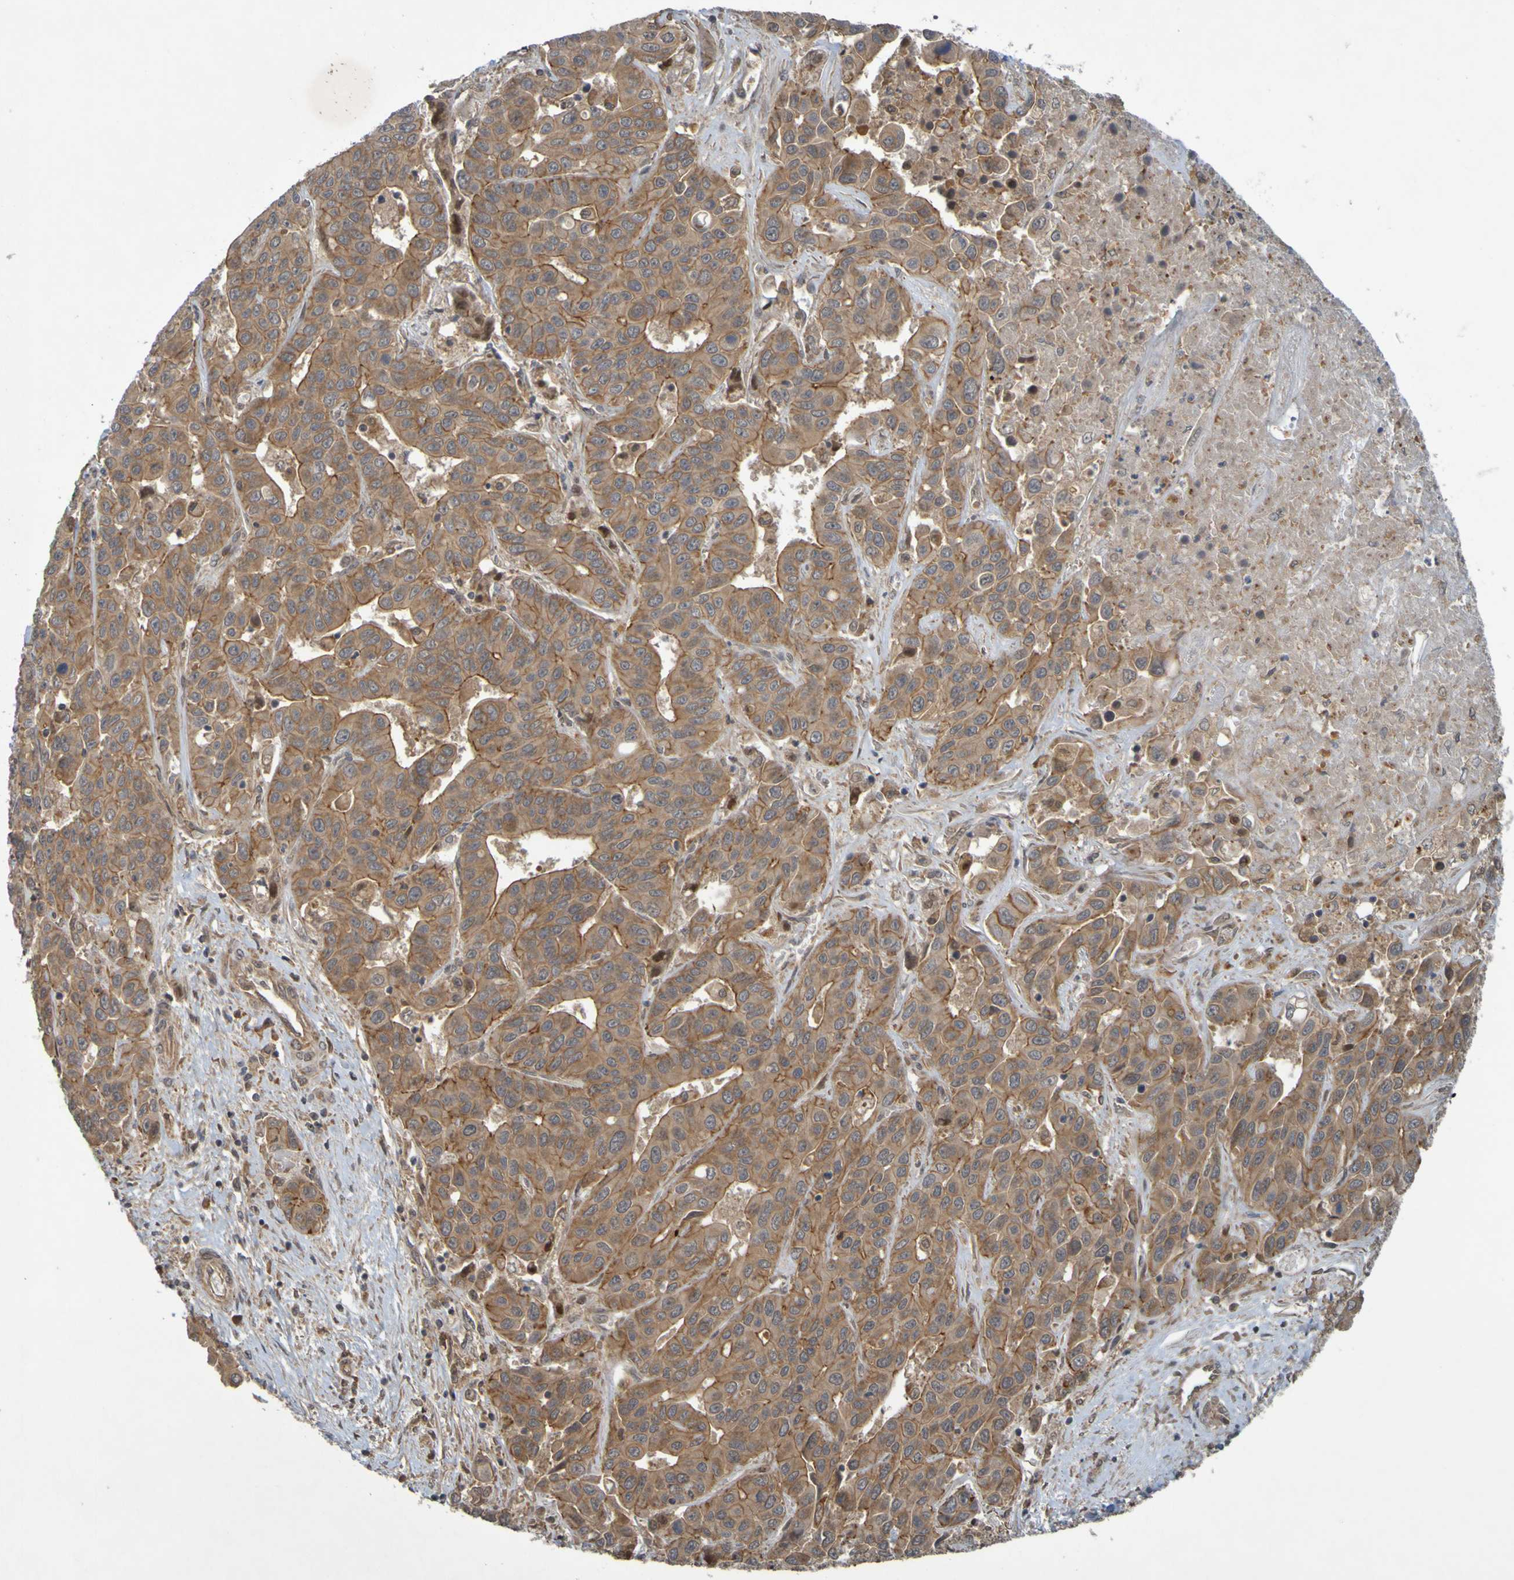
{"staining": {"intensity": "moderate", "quantity": ">75%", "location": "cytoplasmic/membranous"}, "tissue": "liver cancer", "cell_type": "Tumor cells", "image_type": "cancer", "snomed": [{"axis": "morphology", "description": "Cholangiocarcinoma"}, {"axis": "topography", "description": "Liver"}], "caption": "Human liver cholangiocarcinoma stained with a brown dye exhibits moderate cytoplasmic/membranous positive staining in about >75% of tumor cells.", "gene": "ARHGEF11", "patient": {"sex": "female", "age": 52}}